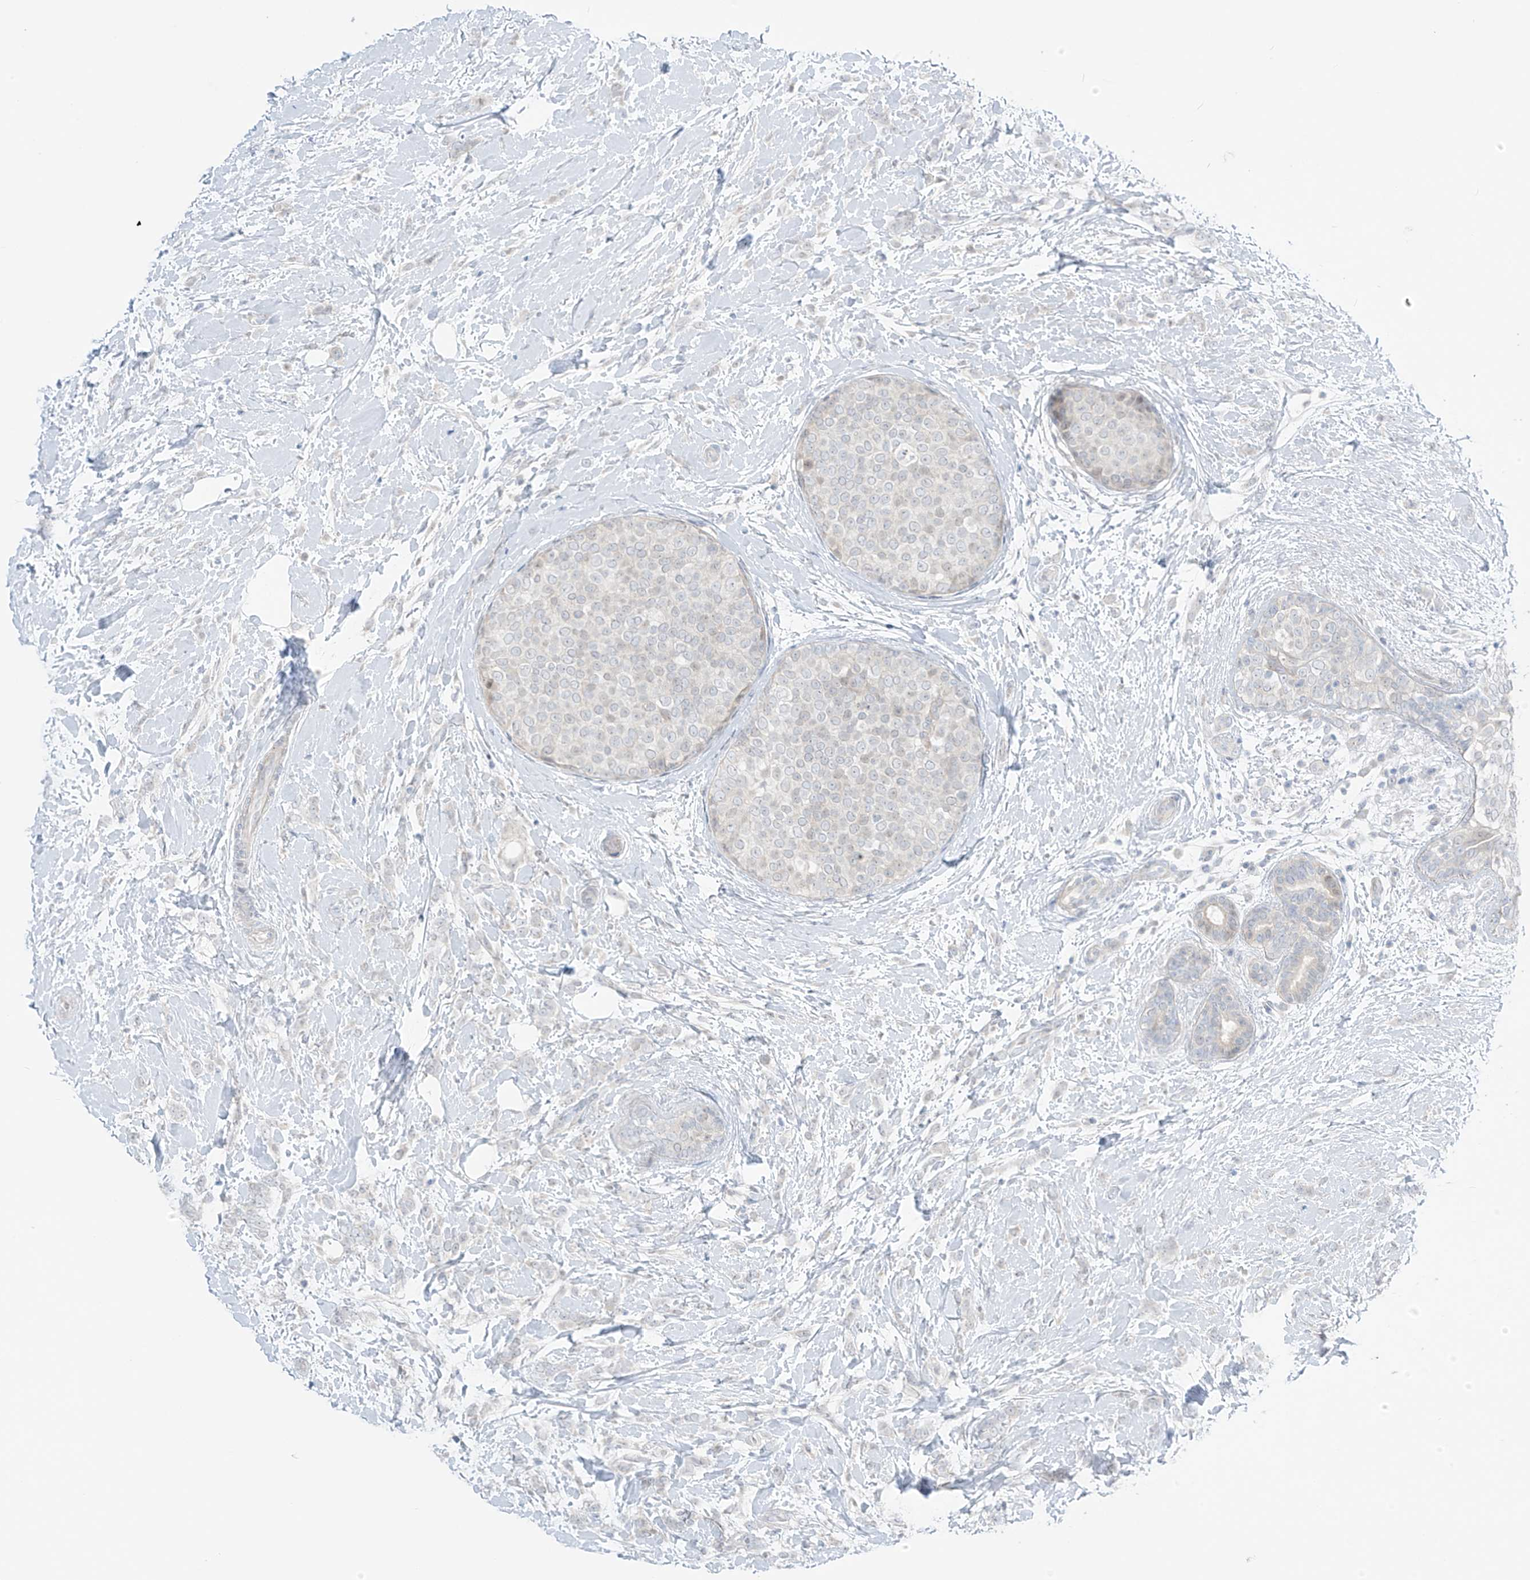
{"staining": {"intensity": "negative", "quantity": "none", "location": "none"}, "tissue": "breast cancer", "cell_type": "Tumor cells", "image_type": "cancer", "snomed": [{"axis": "morphology", "description": "Lobular carcinoma, in situ"}, {"axis": "morphology", "description": "Lobular carcinoma"}, {"axis": "topography", "description": "Breast"}], "caption": "This micrograph is of lobular carcinoma in situ (breast) stained with immunohistochemistry (IHC) to label a protein in brown with the nuclei are counter-stained blue. There is no expression in tumor cells. (DAB immunohistochemistry, high magnification).", "gene": "ASPRV1", "patient": {"sex": "female", "age": 41}}